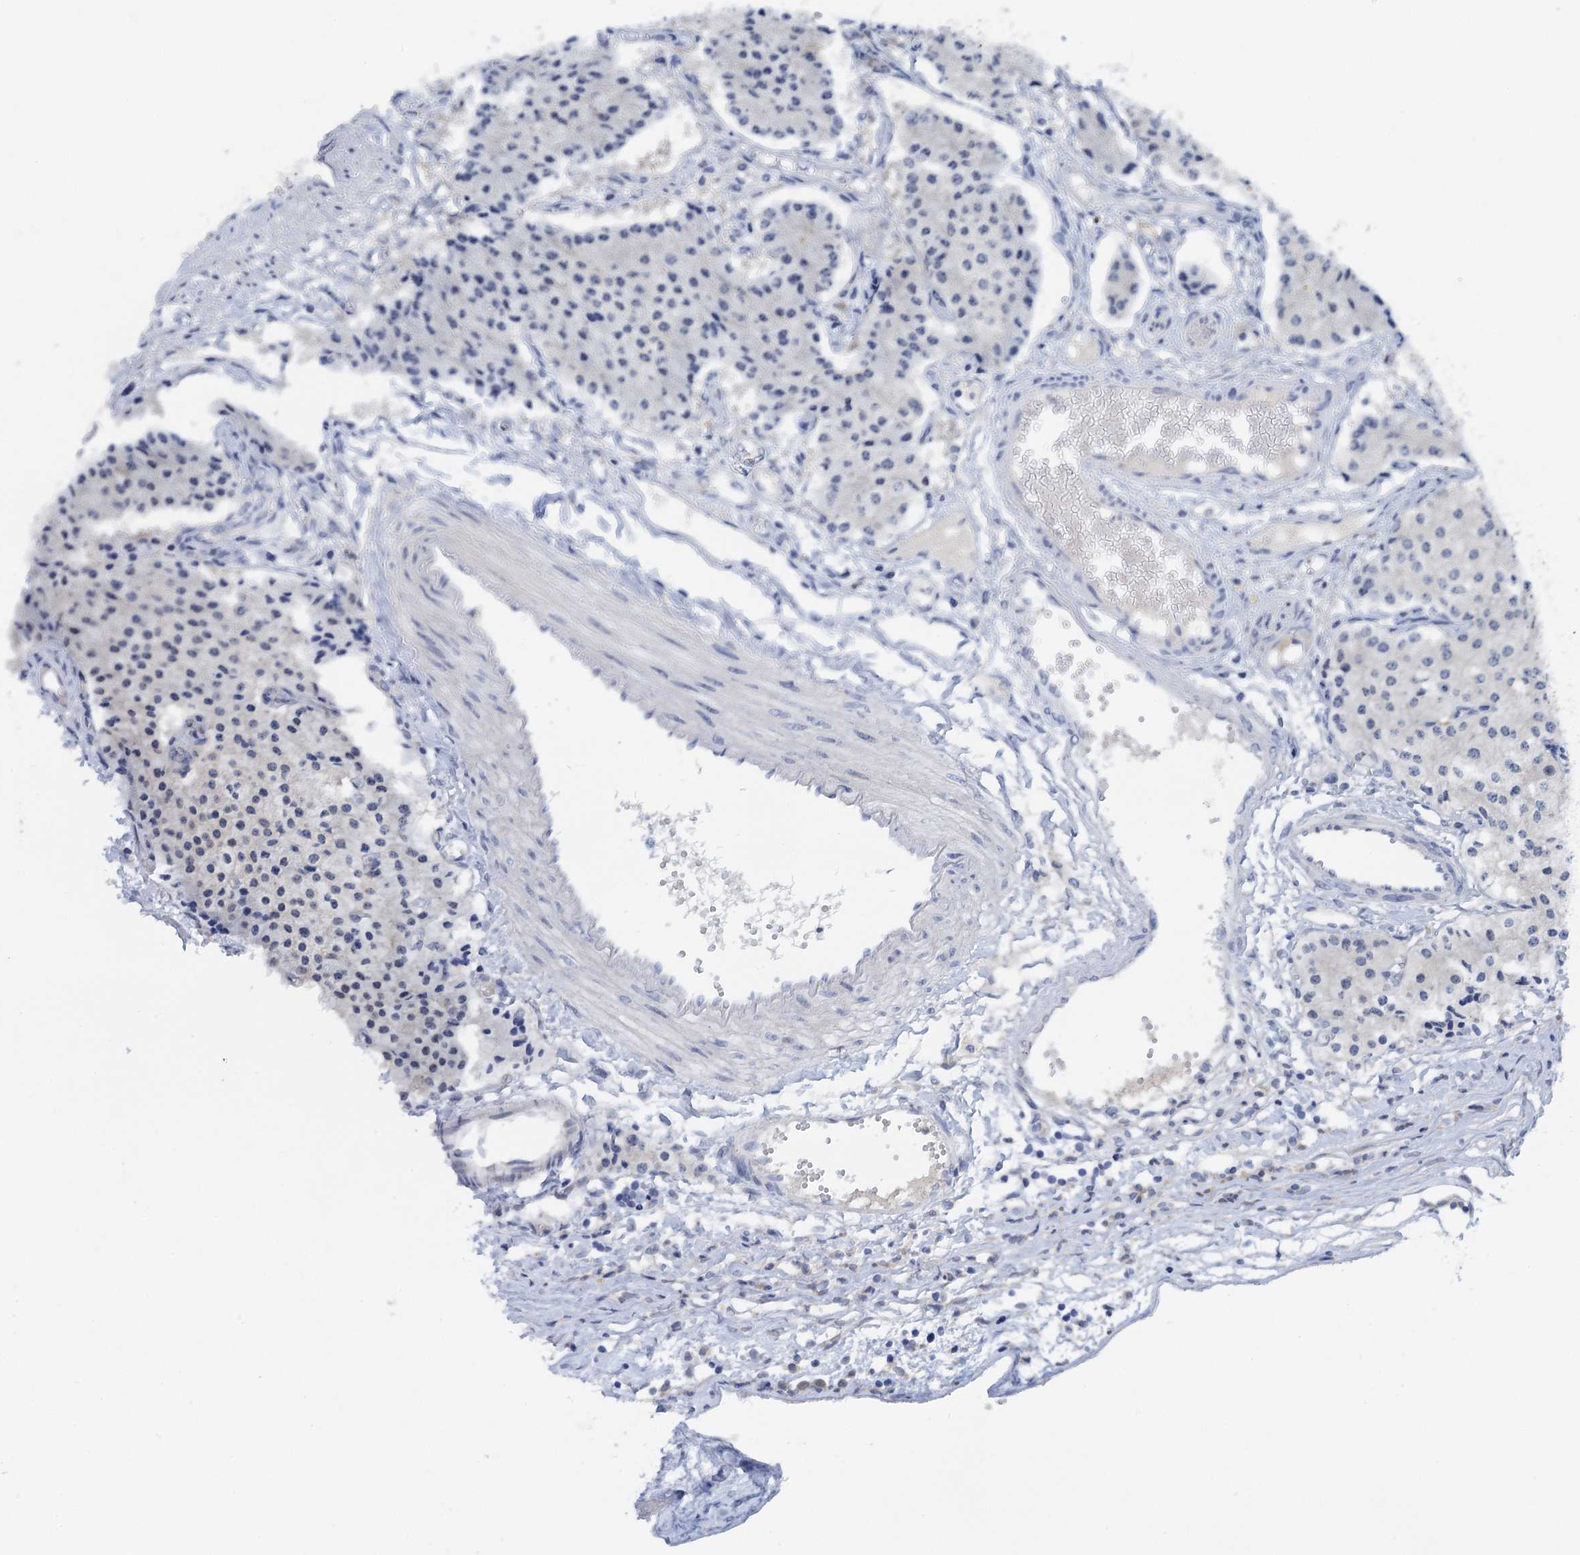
{"staining": {"intensity": "negative", "quantity": "none", "location": "none"}, "tissue": "carcinoid", "cell_type": "Tumor cells", "image_type": "cancer", "snomed": [{"axis": "morphology", "description": "Carcinoid, malignant, NOS"}, {"axis": "topography", "description": "Colon"}], "caption": "Tumor cells are negative for brown protein staining in malignant carcinoid. (DAB IHC visualized using brightfield microscopy, high magnification).", "gene": "TMEM39B", "patient": {"sex": "female", "age": 52}}